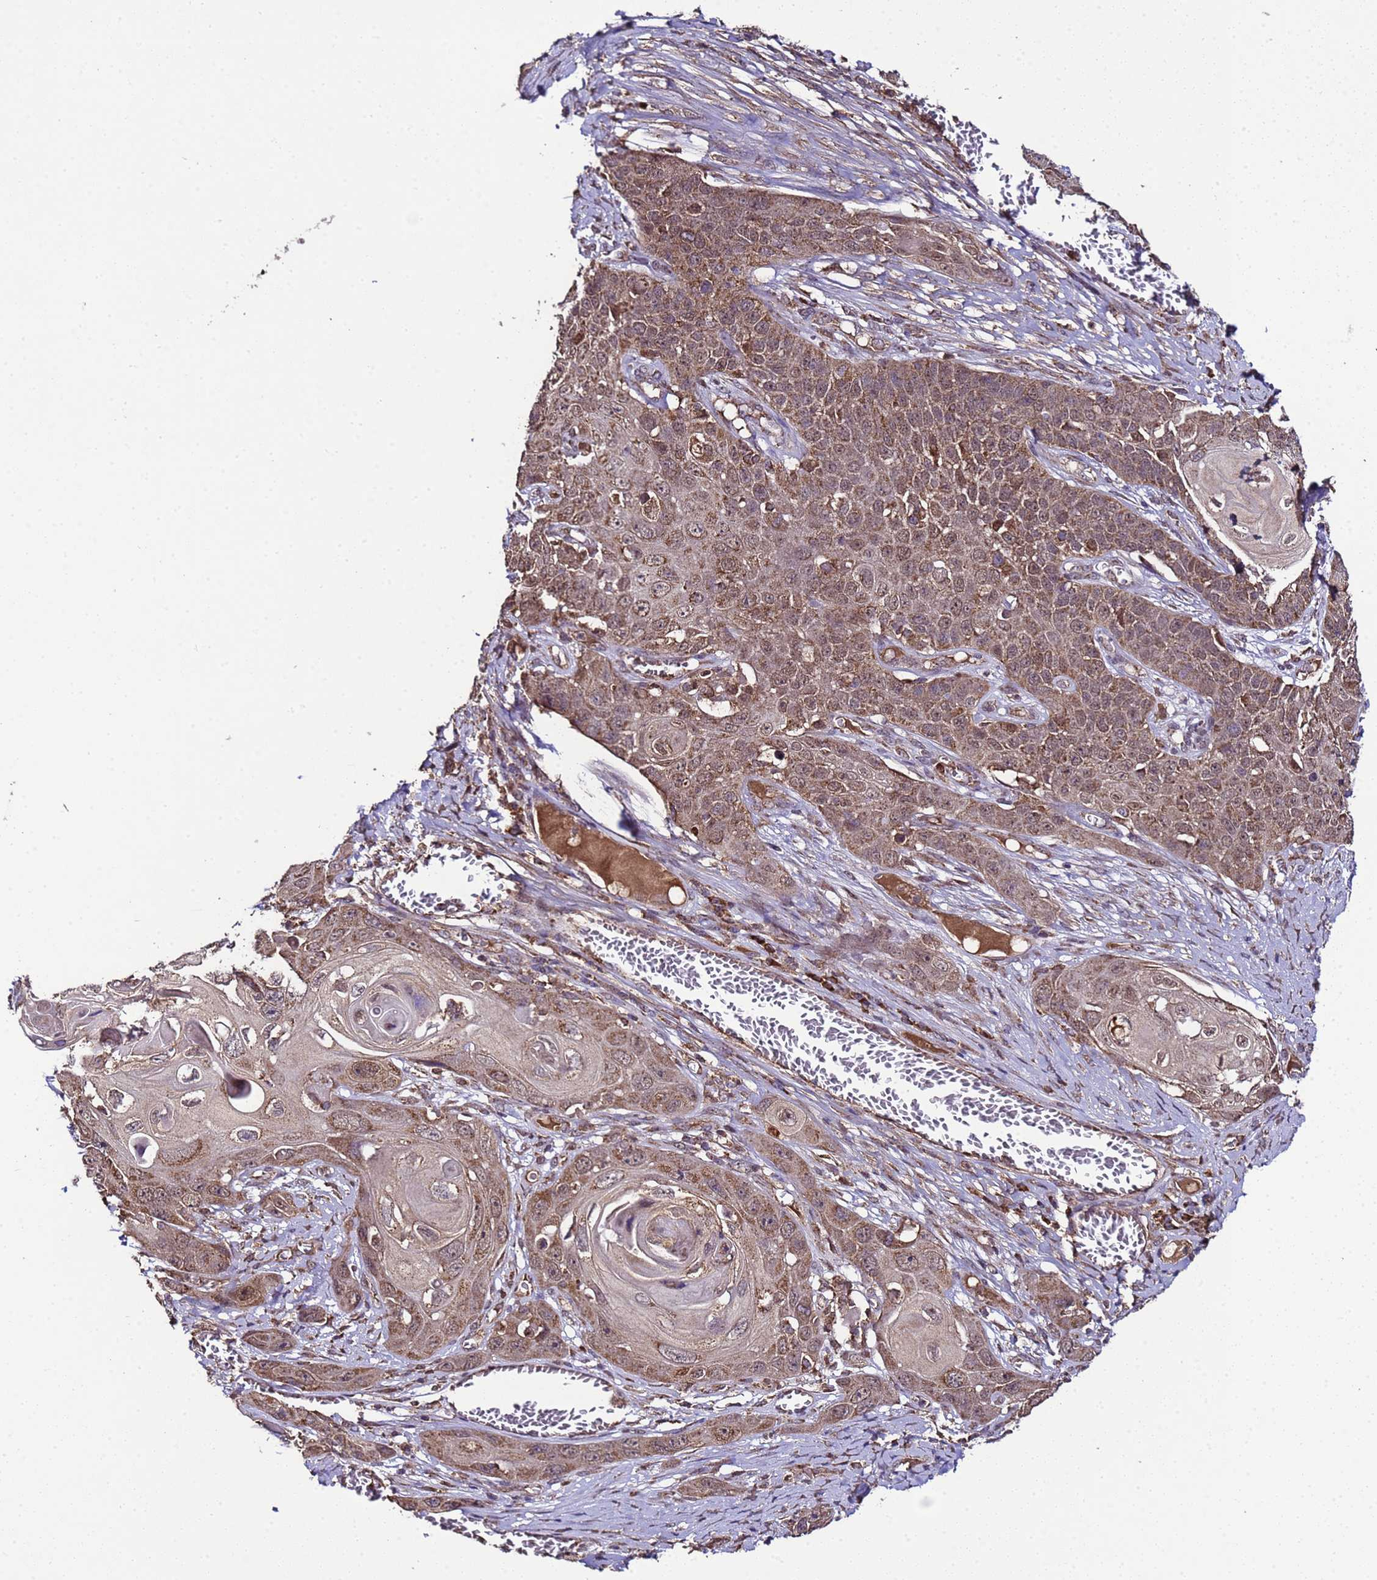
{"staining": {"intensity": "moderate", "quantity": ">75%", "location": "cytoplasmic/membranous"}, "tissue": "skin cancer", "cell_type": "Tumor cells", "image_type": "cancer", "snomed": [{"axis": "morphology", "description": "Squamous cell carcinoma, NOS"}, {"axis": "topography", "description": "Skin"}], "caption": "Protein staining of skin squamous cell carcinoma tissue exhibits moderate cytoplasmic/membranous positivity in about >75% of tumor cells. The protein is stained brown, and the nuclei are stained in blue (DAB IHC with brightfield microscopy, high magnification).", "gene": "HSPBAP1", "patient": {"sex": "male", "age": 55}}